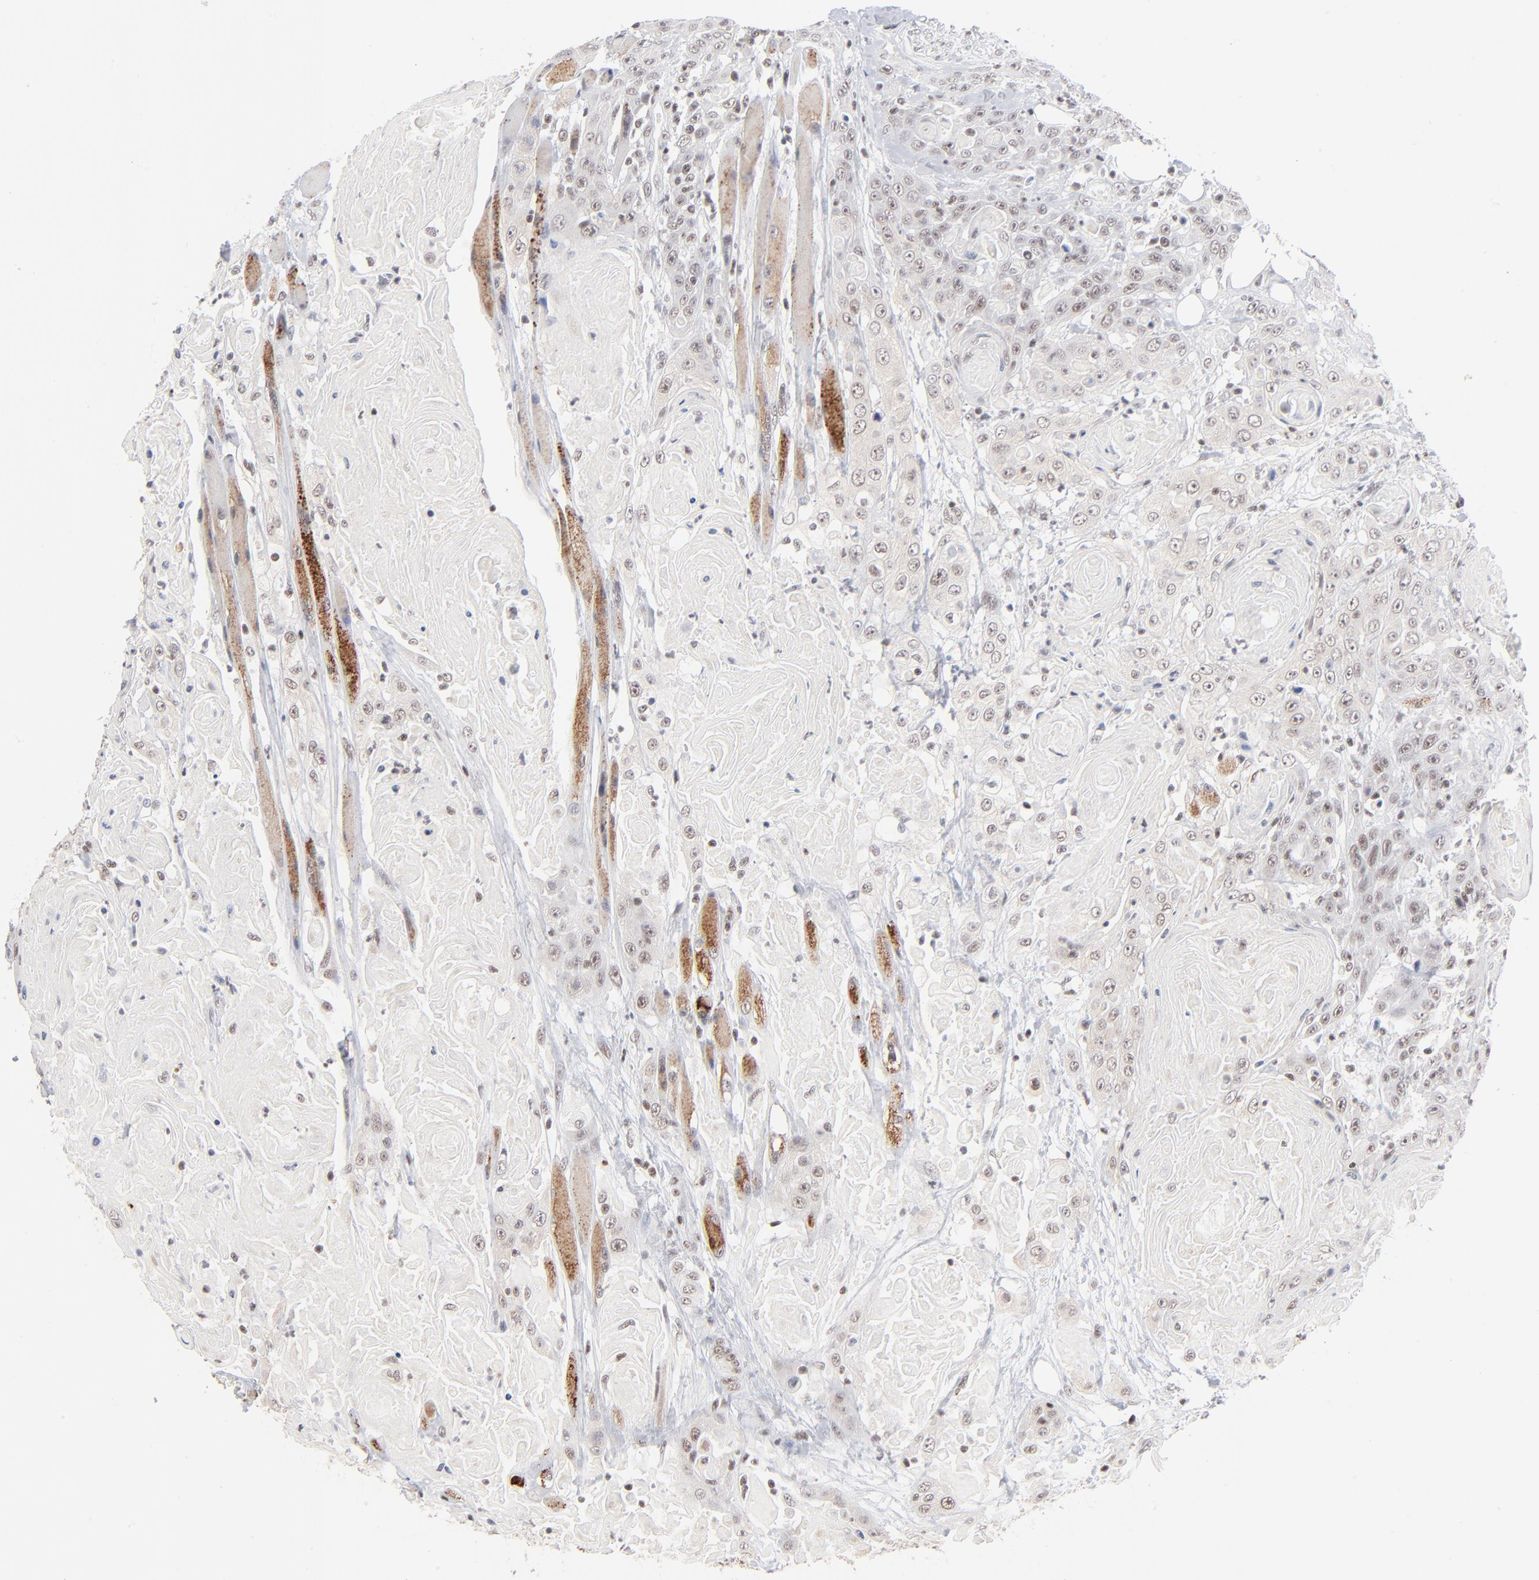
{"staining": {"intensity": "weak", "quantity": "25%-75%", "location": "nuclear"}, "tissue": "head and neck cancer", "cell_type": "Tumor cells", "image_type": "cancer", "snomed": [{"axis": "morphology", "description": "Squamous cell carcinoma, NOS"}, {"axis": "topography", "description": "Head-Neck"}], "caption": "IHC staining of head and neck cancer, which reveals low levels of weak nuclear expression in approximately 25%-75% of tumor cells indicating weak nuclear protein expression. The staining was performed using DAB (3,3'-diaminobenzidine) (brown) for protein detection and nuclei were counterstained in hematoxylin (blue).", "gene": "ZNF143", "patient": {"sex": "female", "age": 84}}